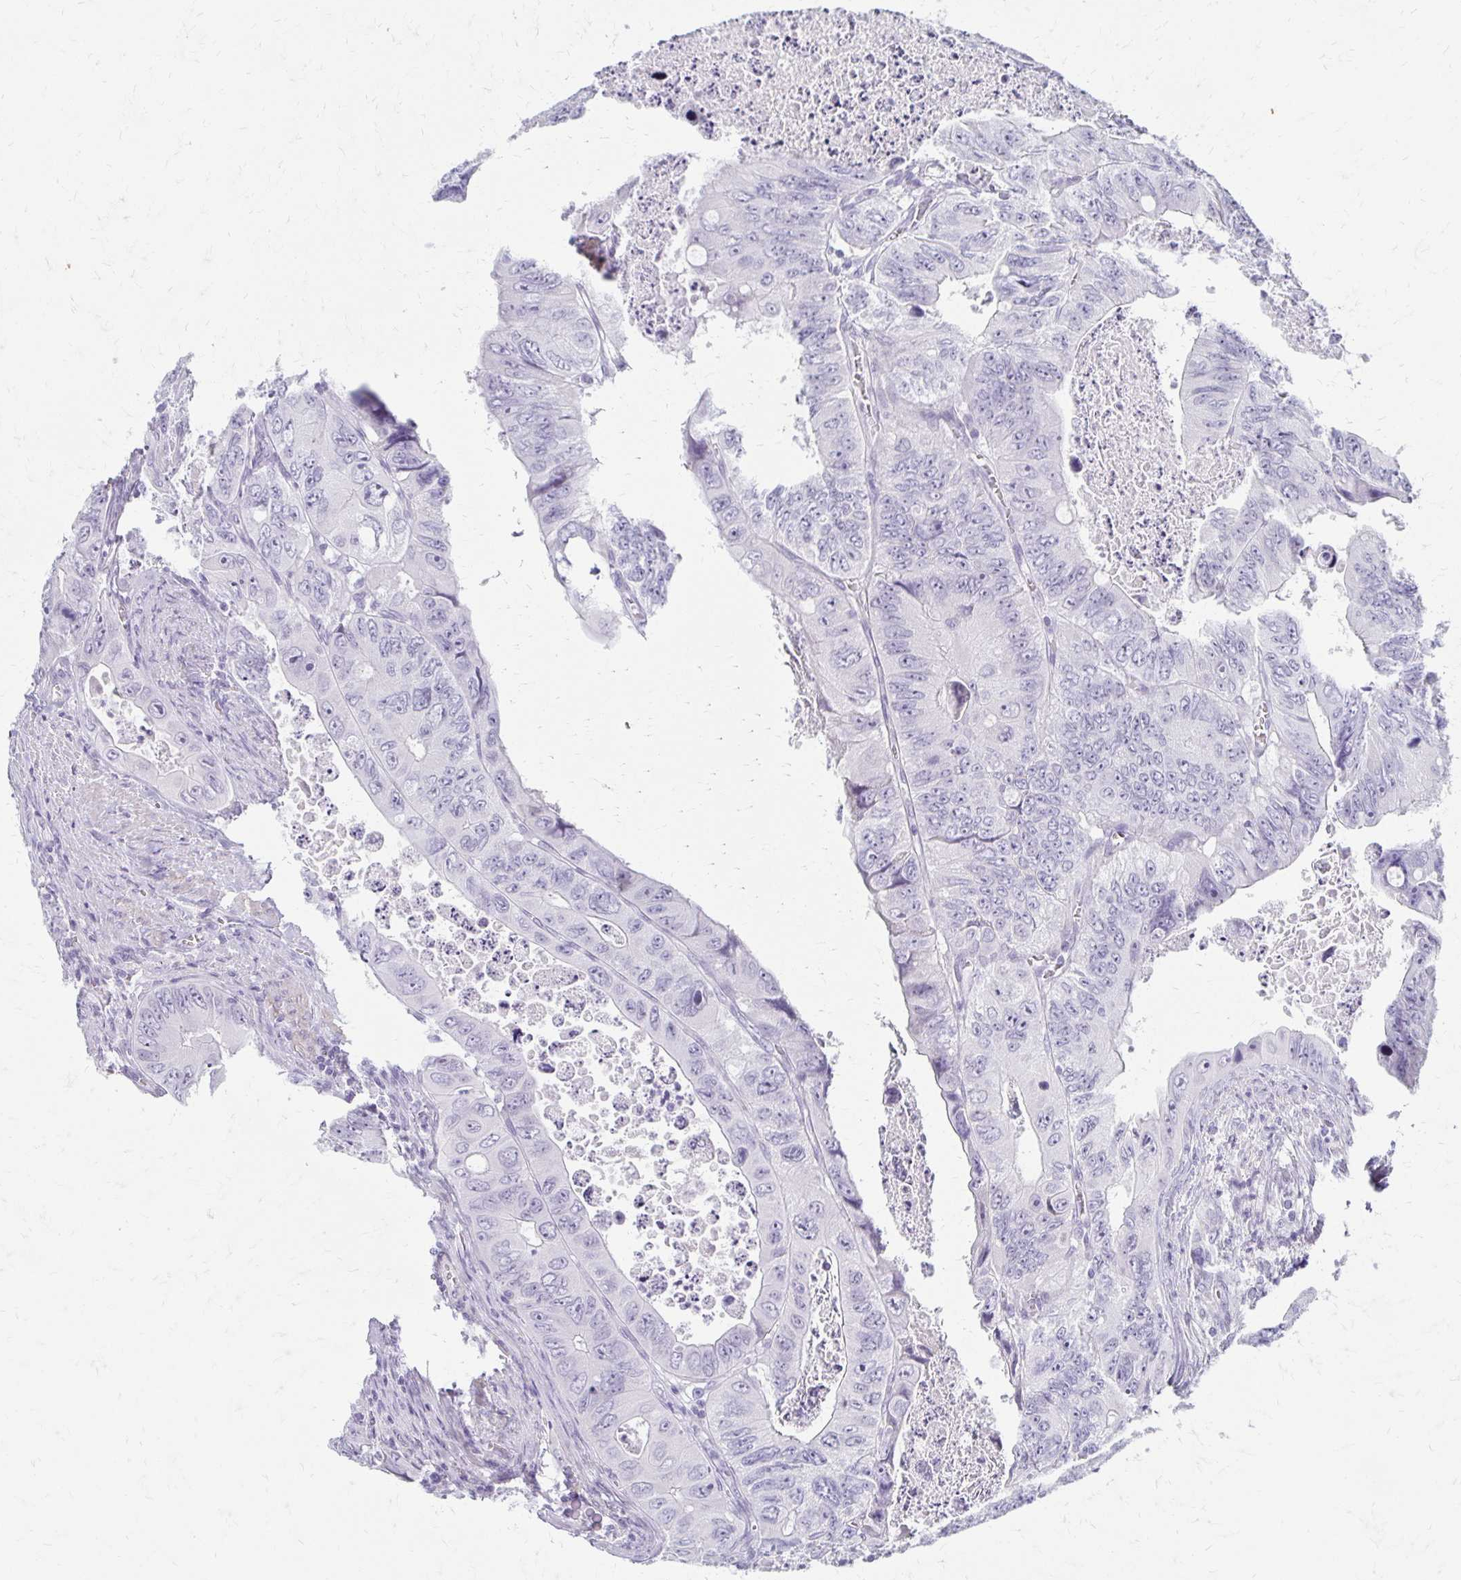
{"staining": {"intensity": "negative", "quantity": "none", "location": "none"}, "tissue": "colorectal cancer", "cell_type": "Tumor cells", "image_type": "cancer", "snomed": [{"axis": "morphology", "description": "Adenocarcinoma, NOS"}, {"axis": "topography", "description": "Colon"}], "caption": "Immunohistochemistry (IHC) histopathology image of neoplastic tissue: colorectal adenocarcinoma stained with DAB (3,3'-diaminobenzidine) displays no significant protein positivity in tumor cells. Nuclei are stained in blue.", "gene": "IVL", "patient": {"sex": "female", "age": 84}}